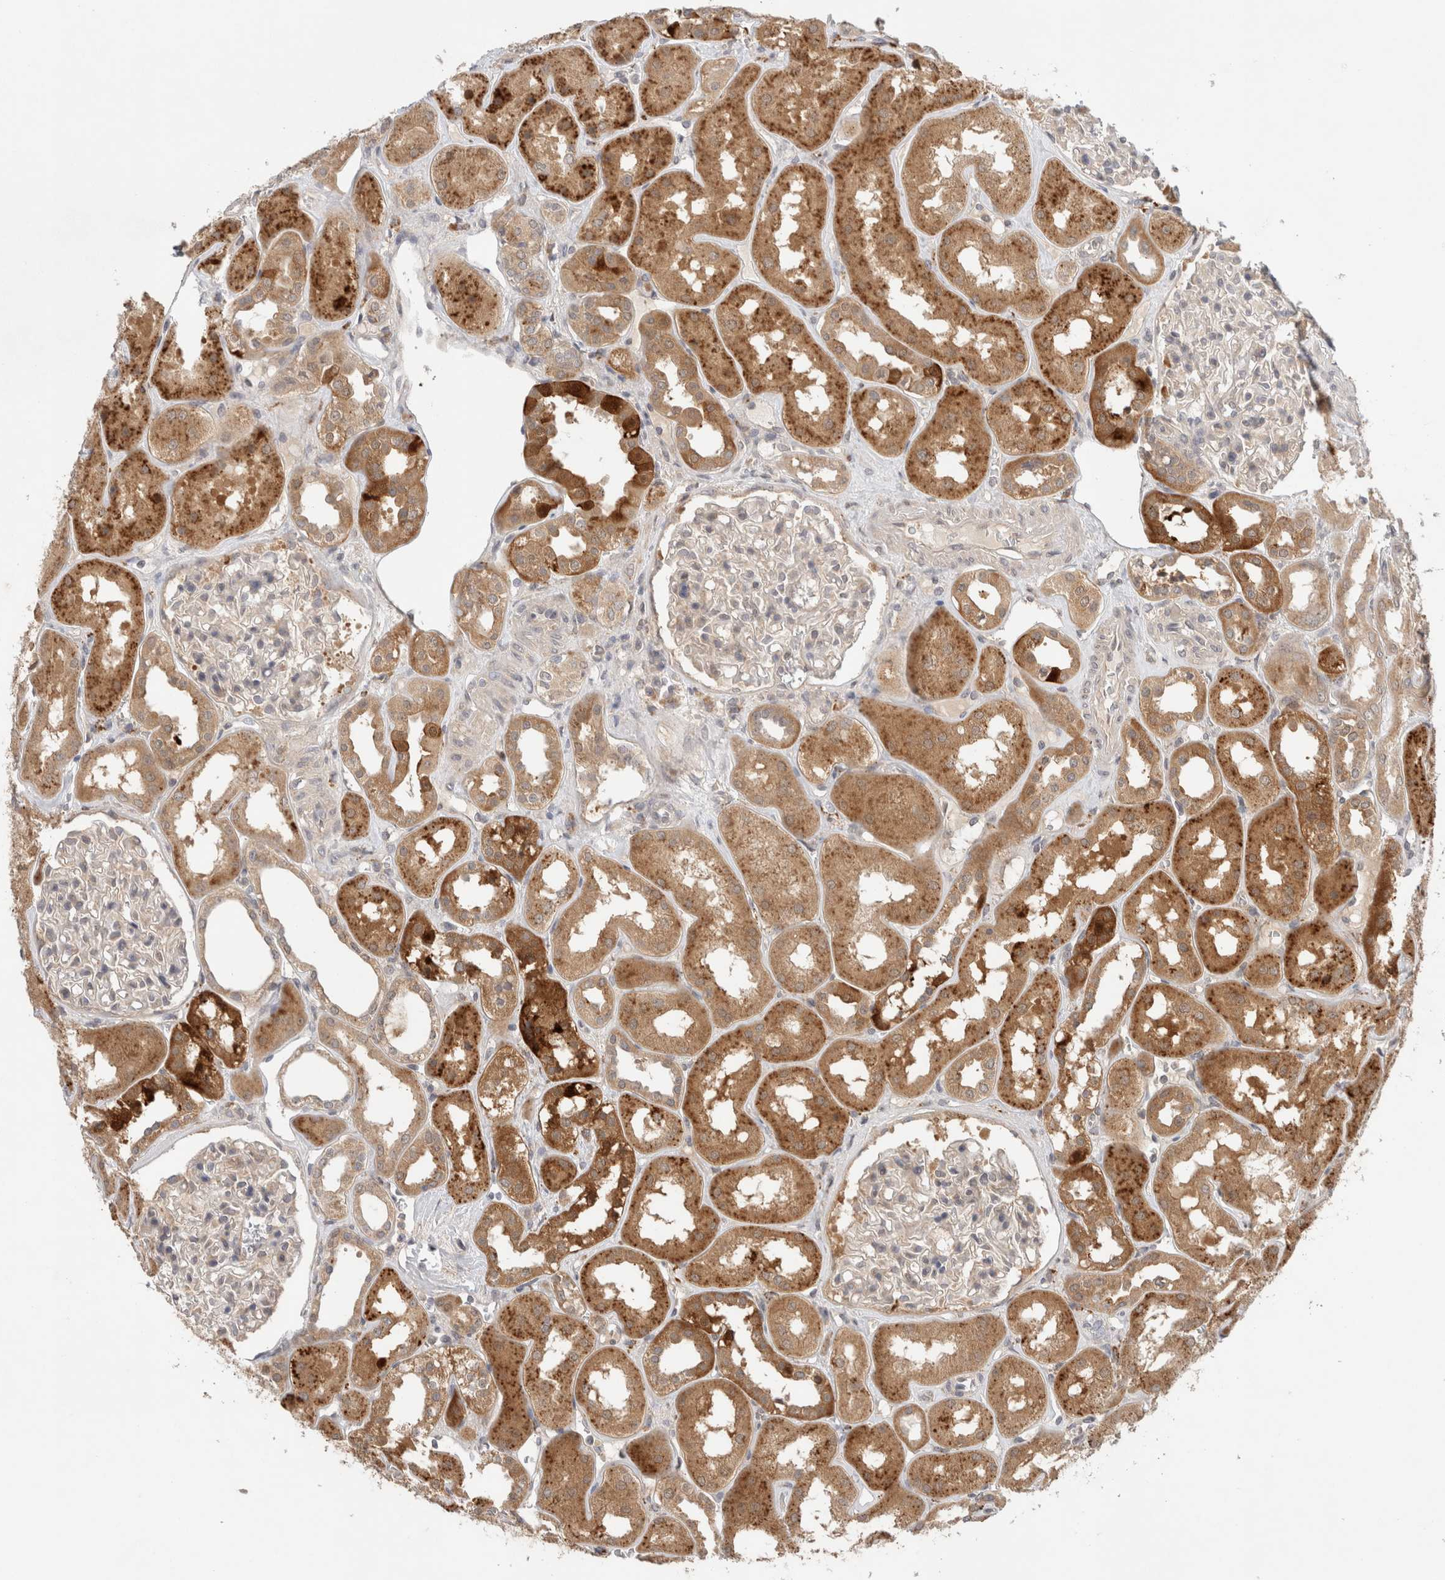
{"staining": {"intensity": "negative", "quantity": "none", "location": "none"}, "tissue": "kidney", "cell_type": "Cells in glomeruli", "image_type": "normal", "snomed": [{"axis": "morphology", "description": "Normal tissue, NOS"}, {"axis": "topography", "description": "Kidney"}], "caption": "A high-resolution image shows immunohistochemistry (IHC) staining of unremarkable kidney, which displays no significant positivity in cells in glomeruli.", "gene": "SGK1", "patient": {"sex": "male", "age": 70}}